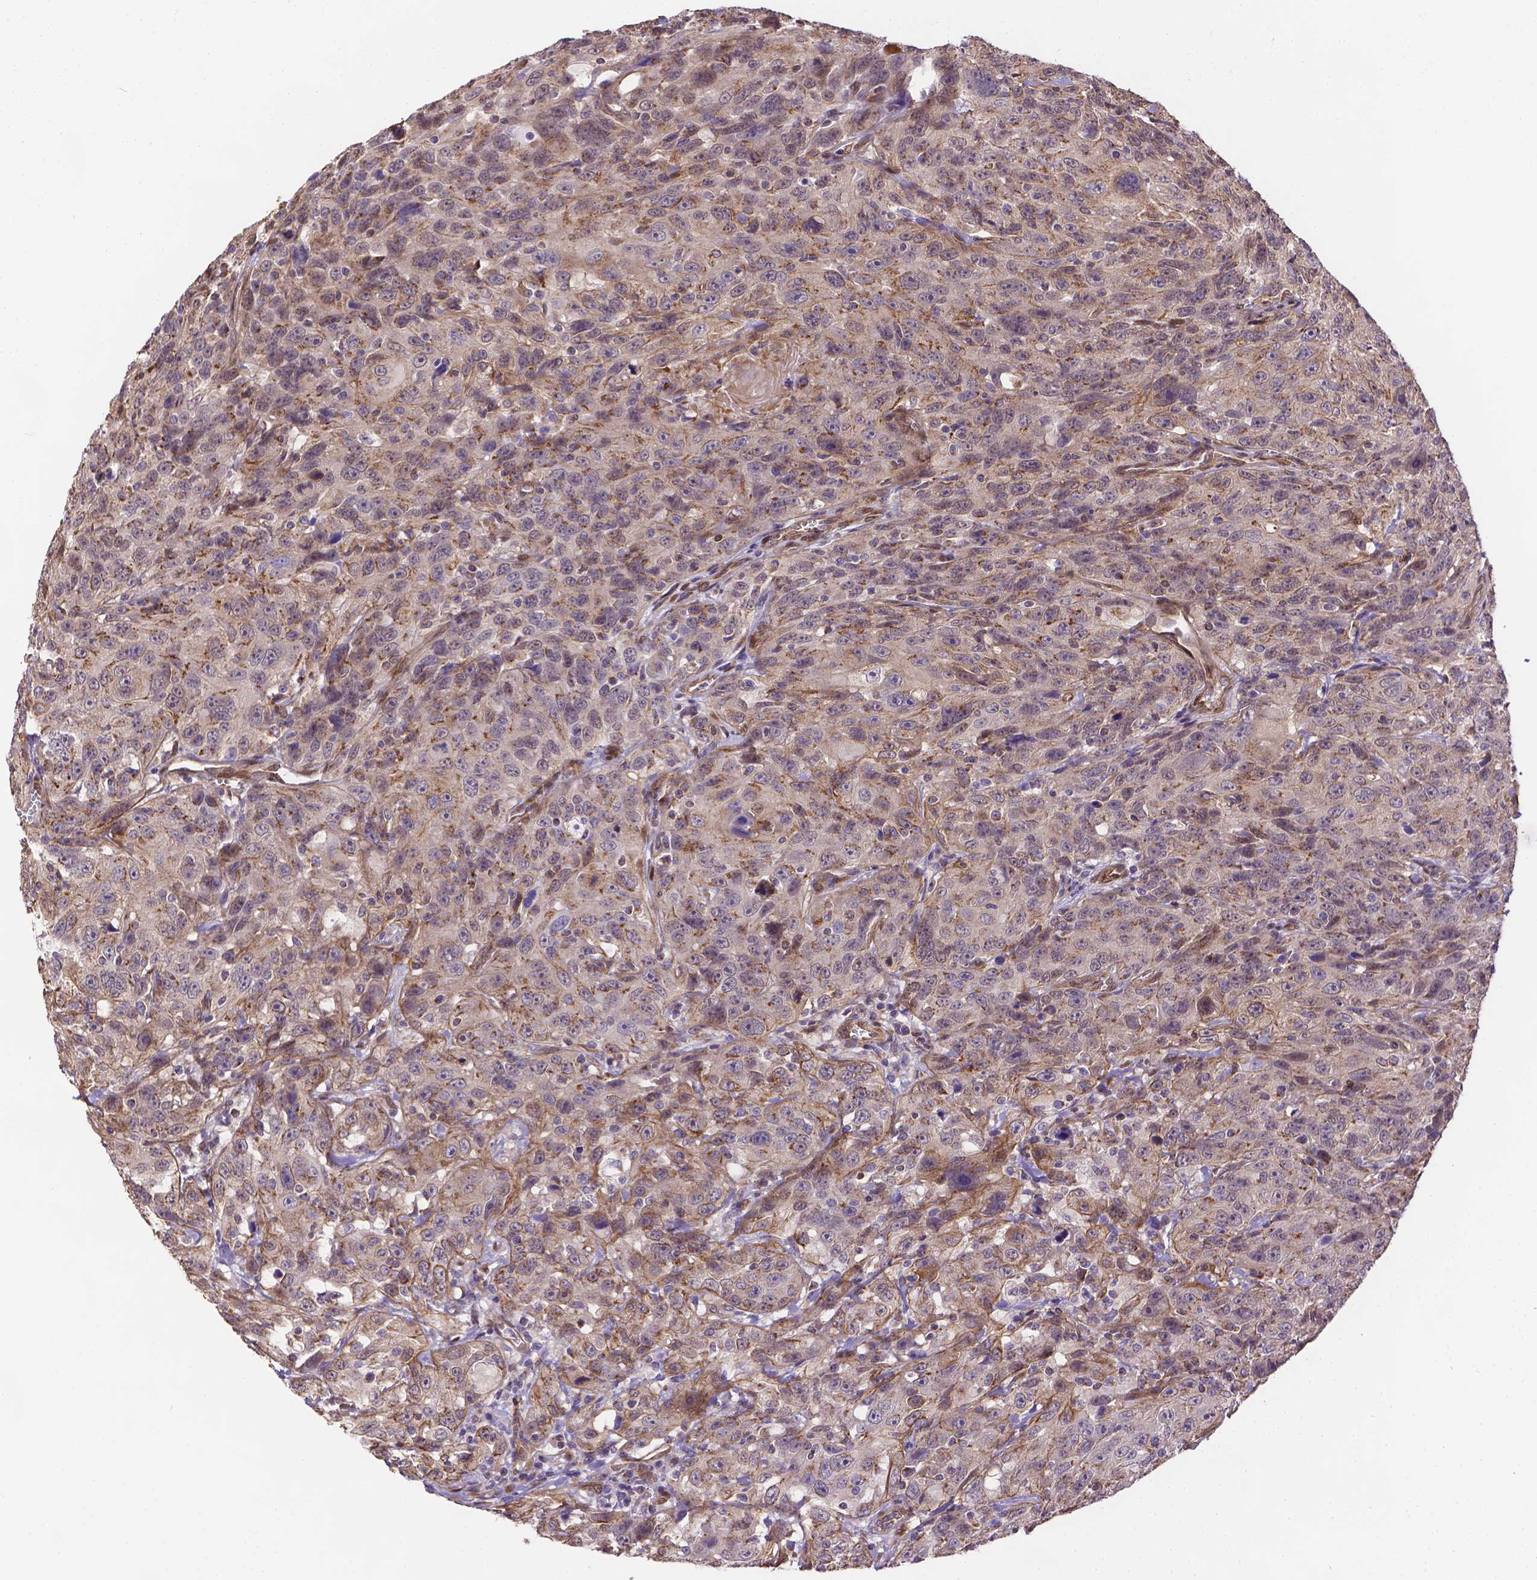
{"staining": {"intensity": "weak", "quantity": ">75%", "location": "cytoplasmic/membranous"}, "tissue": "urothelial cancer", "cell_type": "Tumor cells", "image_type": "cancer", "snomed": [{"axis": "morphology", "description": "Urothelial carcinoma, NOS"}, {"axis": "morphology", "description": "Urothelial carcinoma, High grade"}, {"axis": "topography", "description": "Urinary bladder"}], "caption": "The photomicrograph demonstrates staining of urothelial cancer, revealing weak cytoplasmic/membranous protein positivity (brown color) within tumor cells. The protein of interest is stained brown, and the nuclei are stained in blue (DAB (3,3'-diaminobenzidine) IHC with brightfield microscopy, high magnification).", "gene": "YAP1", "patient": {"sex": "female", "age": 73}}